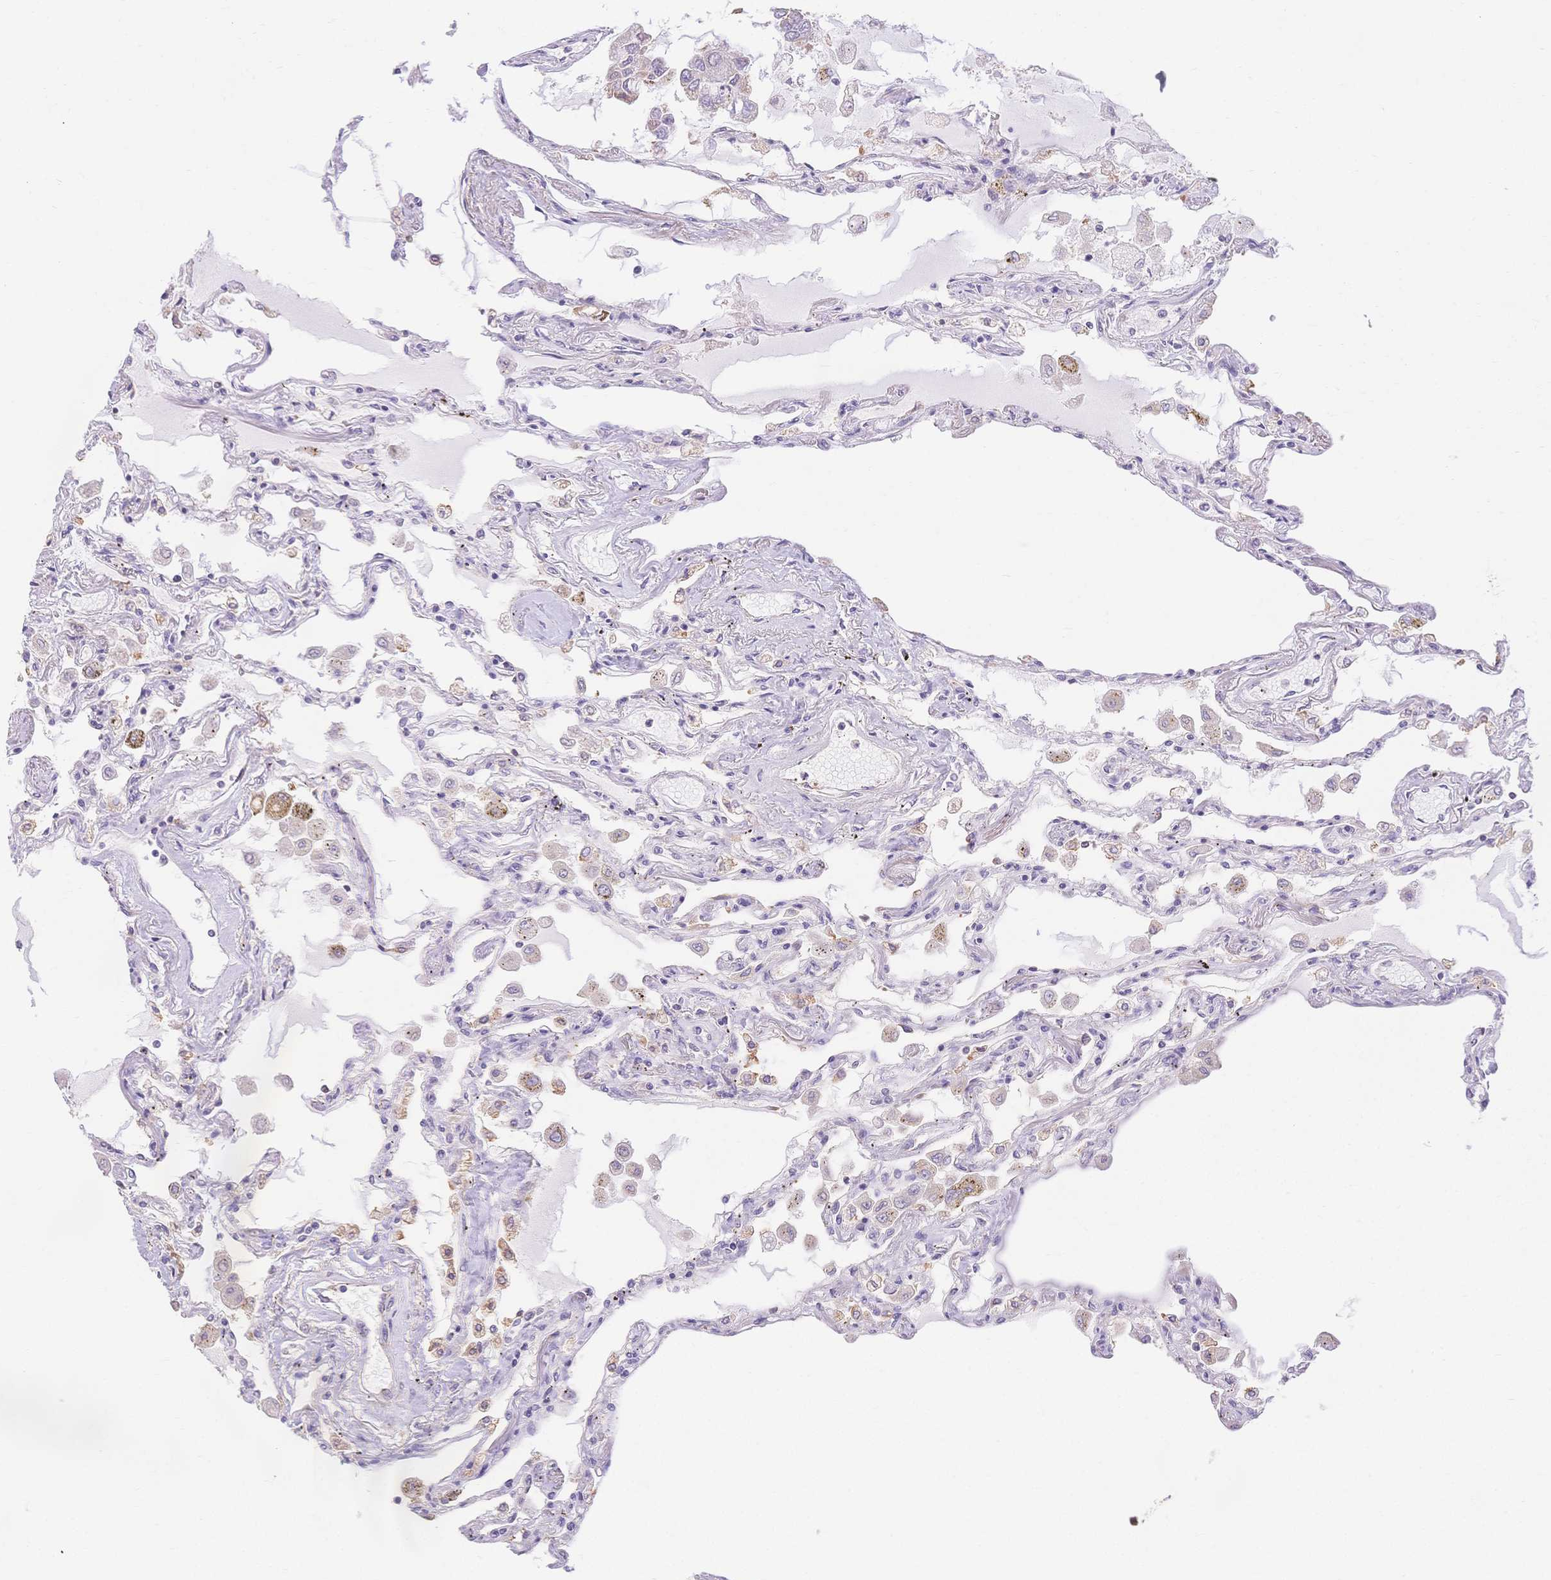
{"staining": {"intensity": "weak", "quantity": "25%-75%", "location": "cytoplasmic/membranous"}, "tissue": "lung", "cell_type": "Alveolar cells", "image_type": "normal", "snomed": [{"axis": "morphology", "description": "Normal tissue, NOS"}, {"axis": "morphology", "description": "Adenocarcinoma, NOS"}, {"axis": "topography", "description": "Cartilage tissue"}, {"axis": "topography", "description": "Lung"}], "caption": "Brown immunohistochemical staining in unremarkable human lung shows weak cytoplasmic/membranous staining in approximately 25%-75% of alveolar cells. (Stains: DAB in brown, nuclei in blue, Microscopy: brightfield microscopy at high magnification).", "gene": "HS3ST5", "patient": {"sex": "female", "age": 67}}